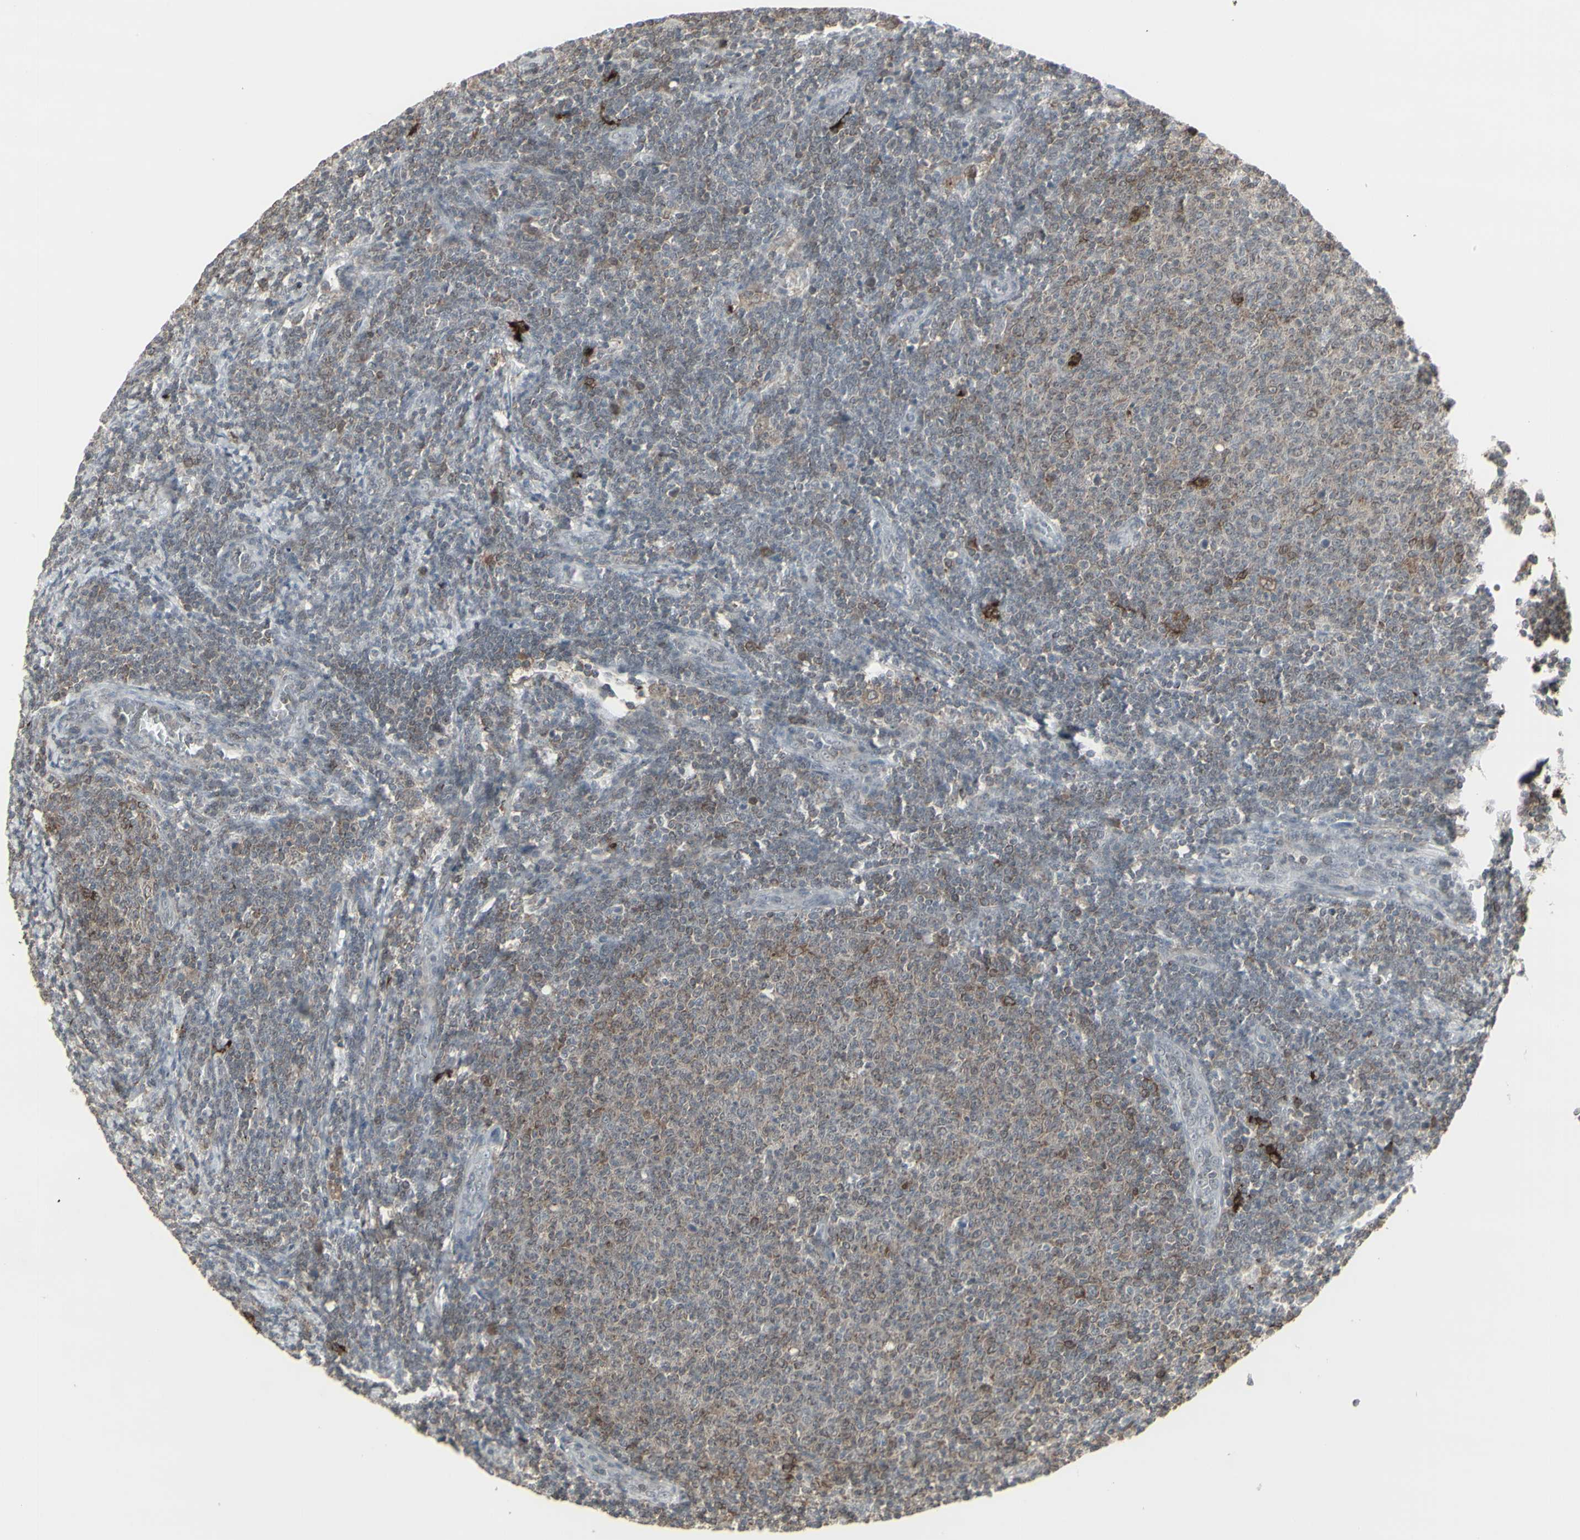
{"staining": {"intensity": "moderate", "quantity": "<25%", "location": "cytoplasmic/membranous"}, "tissue": "lymphoma", "cell_type": "Tumor cells", "image_type": "cancer", "snomed": [{"axis": "morphology", "description": "Malignant lymphoma, non-Hodgkin's type, Low grade"}, {"axis": "topography", "description": "Lymph node"}], "caption": "A micrograph of human low-grade malignant lymphoma, non-Hodgkin's type stained for a protein reveals moderate cytoplasmic/membranous brown staining in tumor cells. The staining was performed using DAB (3,3'-diaminobenzidine), with brown indicating positive protein expression. Nuclei are stained blue with hematoxylin.", "gene": "SAMSN1", "patient": {"sex": "male", "age": 66}}